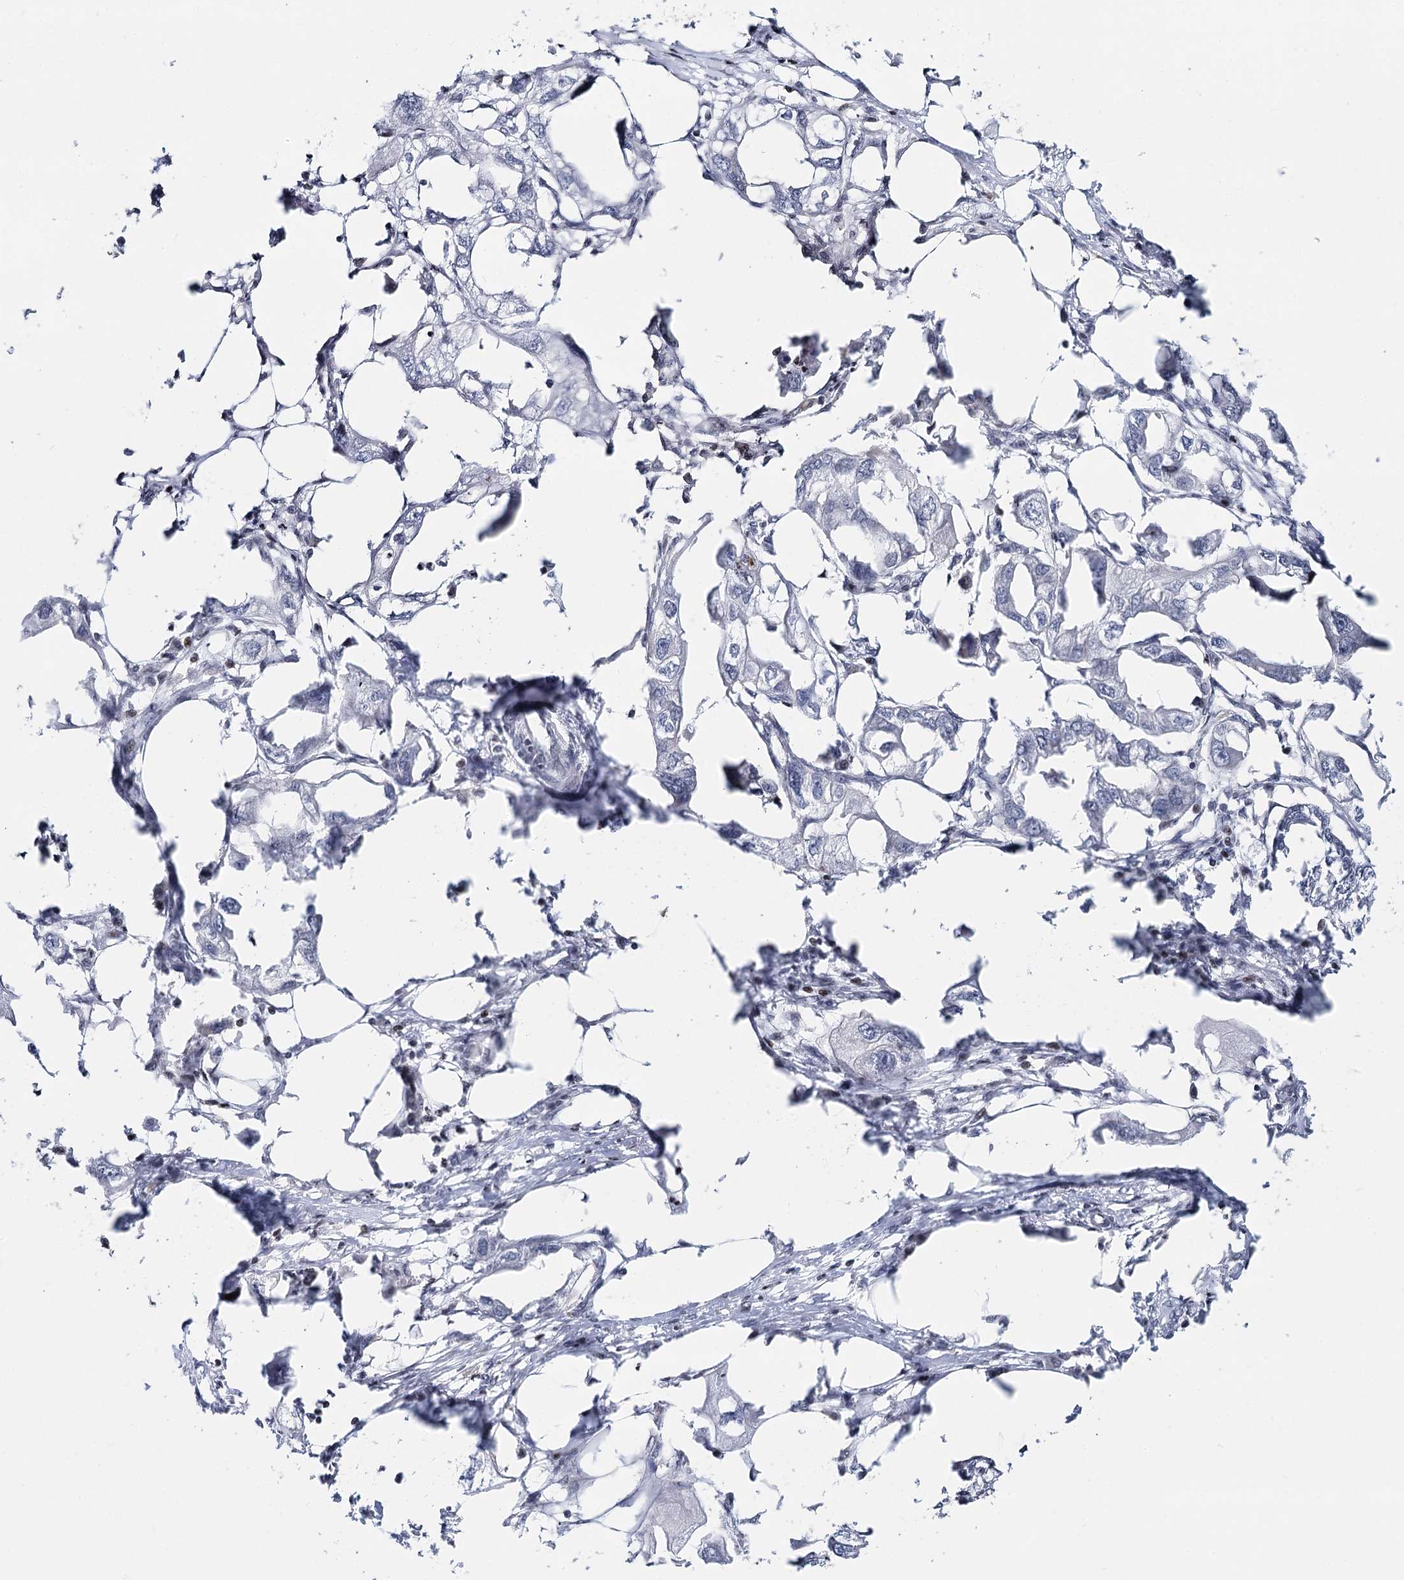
{"staining": {"intensity": "negative", "quantity": "none", "location": "none"}, "tissue": "endometrial cancer", "cell_type": "Tumor cells", "image_type": "cancer", "snomed": [{"axis": "morphology", "description": "Adenocarcinoma, NOS"}, {"axis": "morphology", "description": "Adenocarcinoma, metastatic, NOS"}, {"axis": "topography", "description": "Adipose tissue"}, {"axis": "topography", "description": "Endometrium"}], "caption": "Metastatic adenocarcinoma (endometrial) was stained to show a protein in brown. There is no significant expression in tumor cells.", "gene": "PTGR1", "patient": {"sex": "female", "age": 67}}